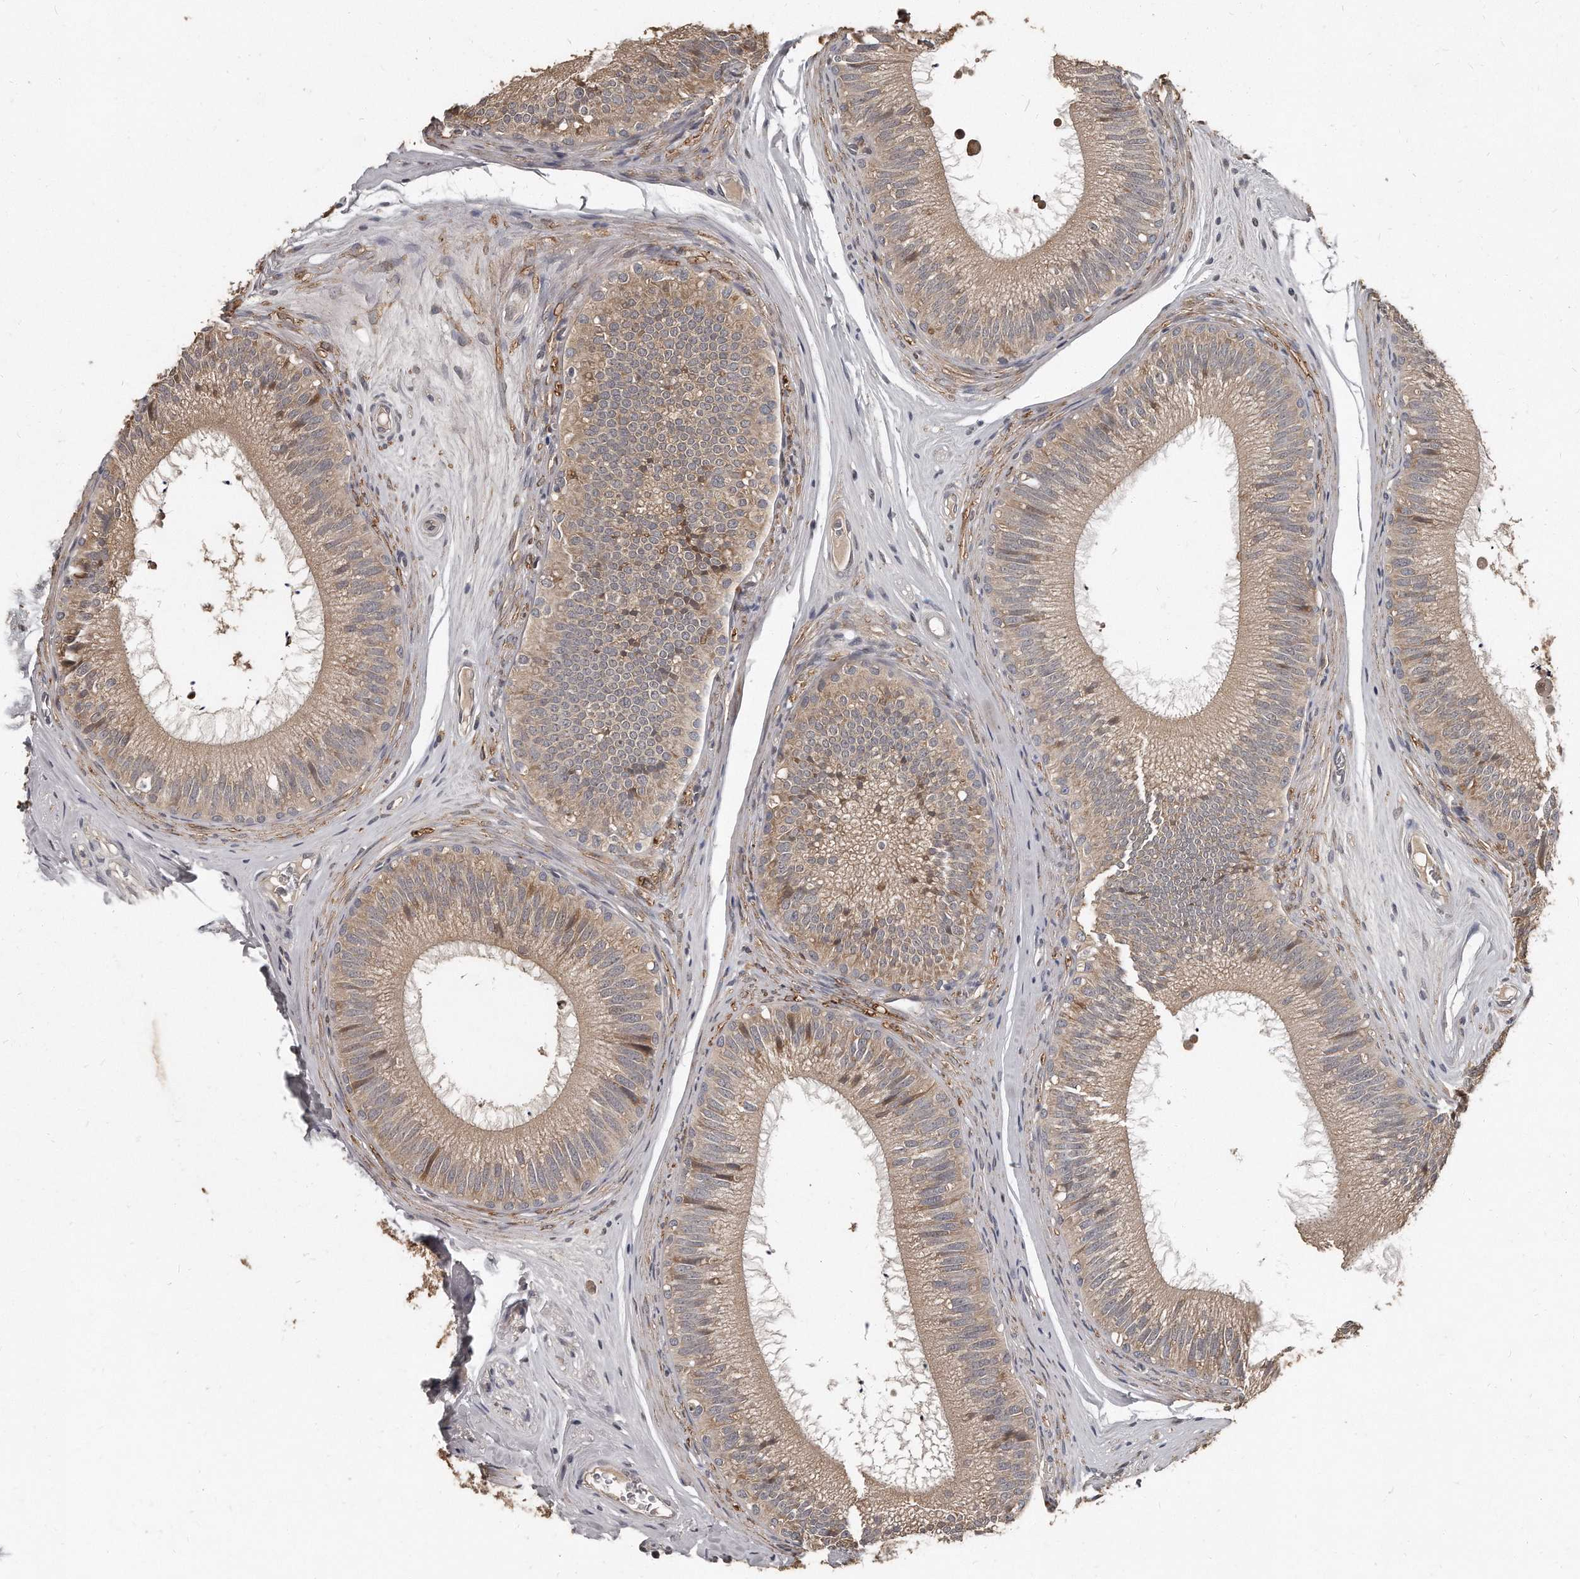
{"staining": {"intensity": "weak", "quantity": ">75%", "location": "cytoplasmic/membranous"}, "tissue": "epididymis", "cell_type": "Glandular cells", "image_type": "normal", "snomed": [{"axis": "morphology", "description": "Normal tissue, NOS"}, {"axis": "topography", "description": "Epididymis"}], "caption": "Immunohistochemistry (IHC) photomicrograph of unremarkable epididymis: human epididymis stained using IHC reveals low levels of weak protein expression localized specifically in the cytoplasmic/membranous of glandular cells, appearing as a cytoplasmic/membranous brown color.", "gene": "GRB10", "patient": {"sex": "male", "age": 29}}